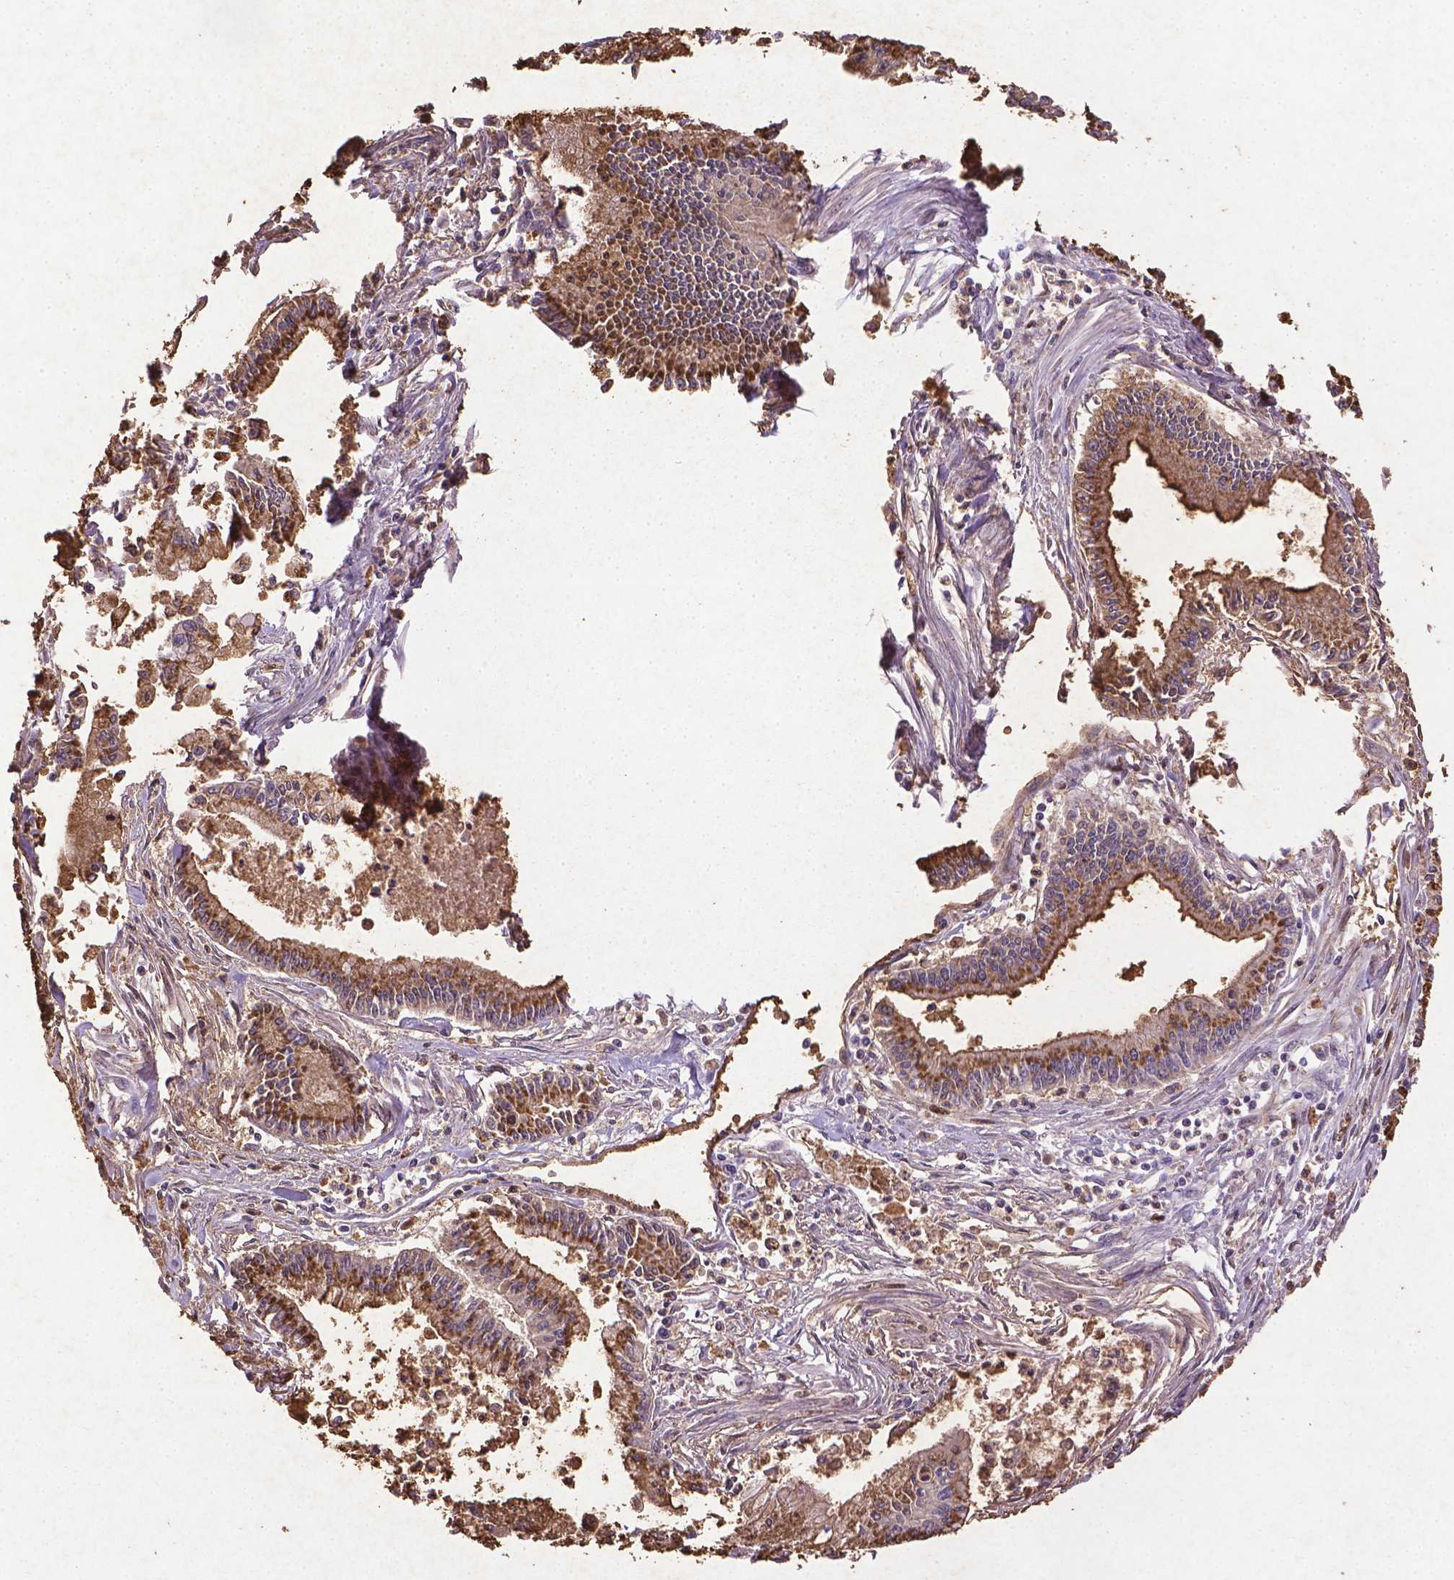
{"staining": {"intensity": "moderate", "quantity": ">75%", "location": "cytoplasmic/membranous"}, "tissue": "pancreatic cancer", "cell_type": "Tumor cells", "image_type": "cancer", "snomed": [{"axis": "morphology", "description": "Adenocarcinoma, NOS"}, {"axis": "topography", "description": "Pancreas"}], "caption": "Pancreatic cancer (adenocarcinoma) was stained to show a protein in brown. There is medium levels of moderate cytoplasmic/membranous staining in approximately >75% of tumor cells. Using DAB (brown) and hematoxylin (blue) stains, captured at high magnification using brightfield microscopy.", "gene": "CDKN1A", "patient": {"sex": "female", "age": 65}}